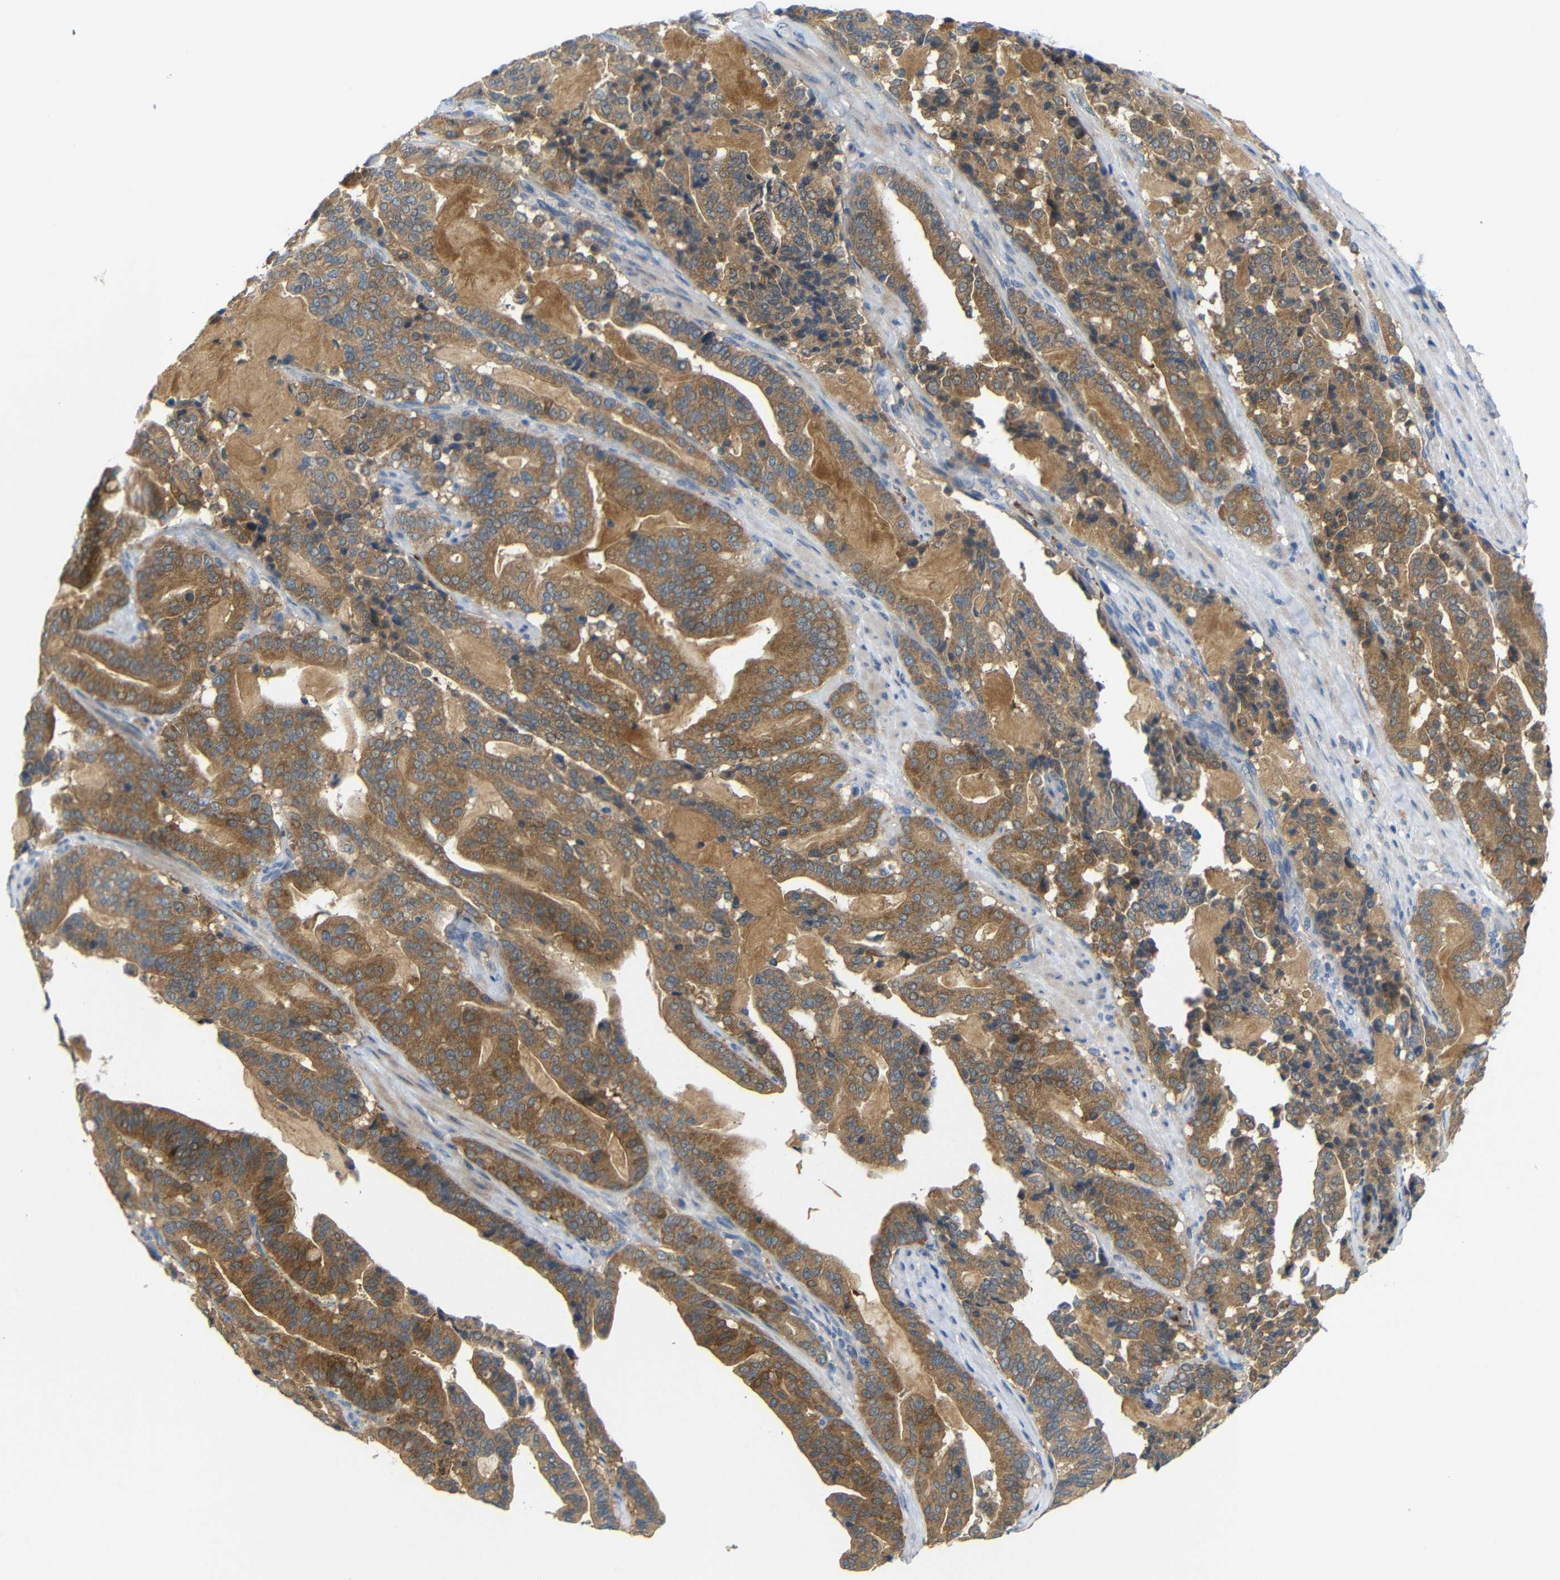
{"staining": {"intensity": "moderate", "quantity": ">75%", "location": "cytoplasmic/membranous"}, "tissue": "pancreatic cancer", "cell_type": "Tumor cells", "image_type": "cancer", "snomed": [{"axis": "morphology", "description": "Adenocarcinoma, NOS"}, {"axis": "topography", "description": "Pancreas"}], "caption": "Moderate cytoplasmic/membranous expression is present in about >75% of tumor cells in pancreatic cancer. (IHC, brightfield microscopy, high magnification).", "gene": "TBC1D32", "patient": {"sex": "male", "age": 63}}